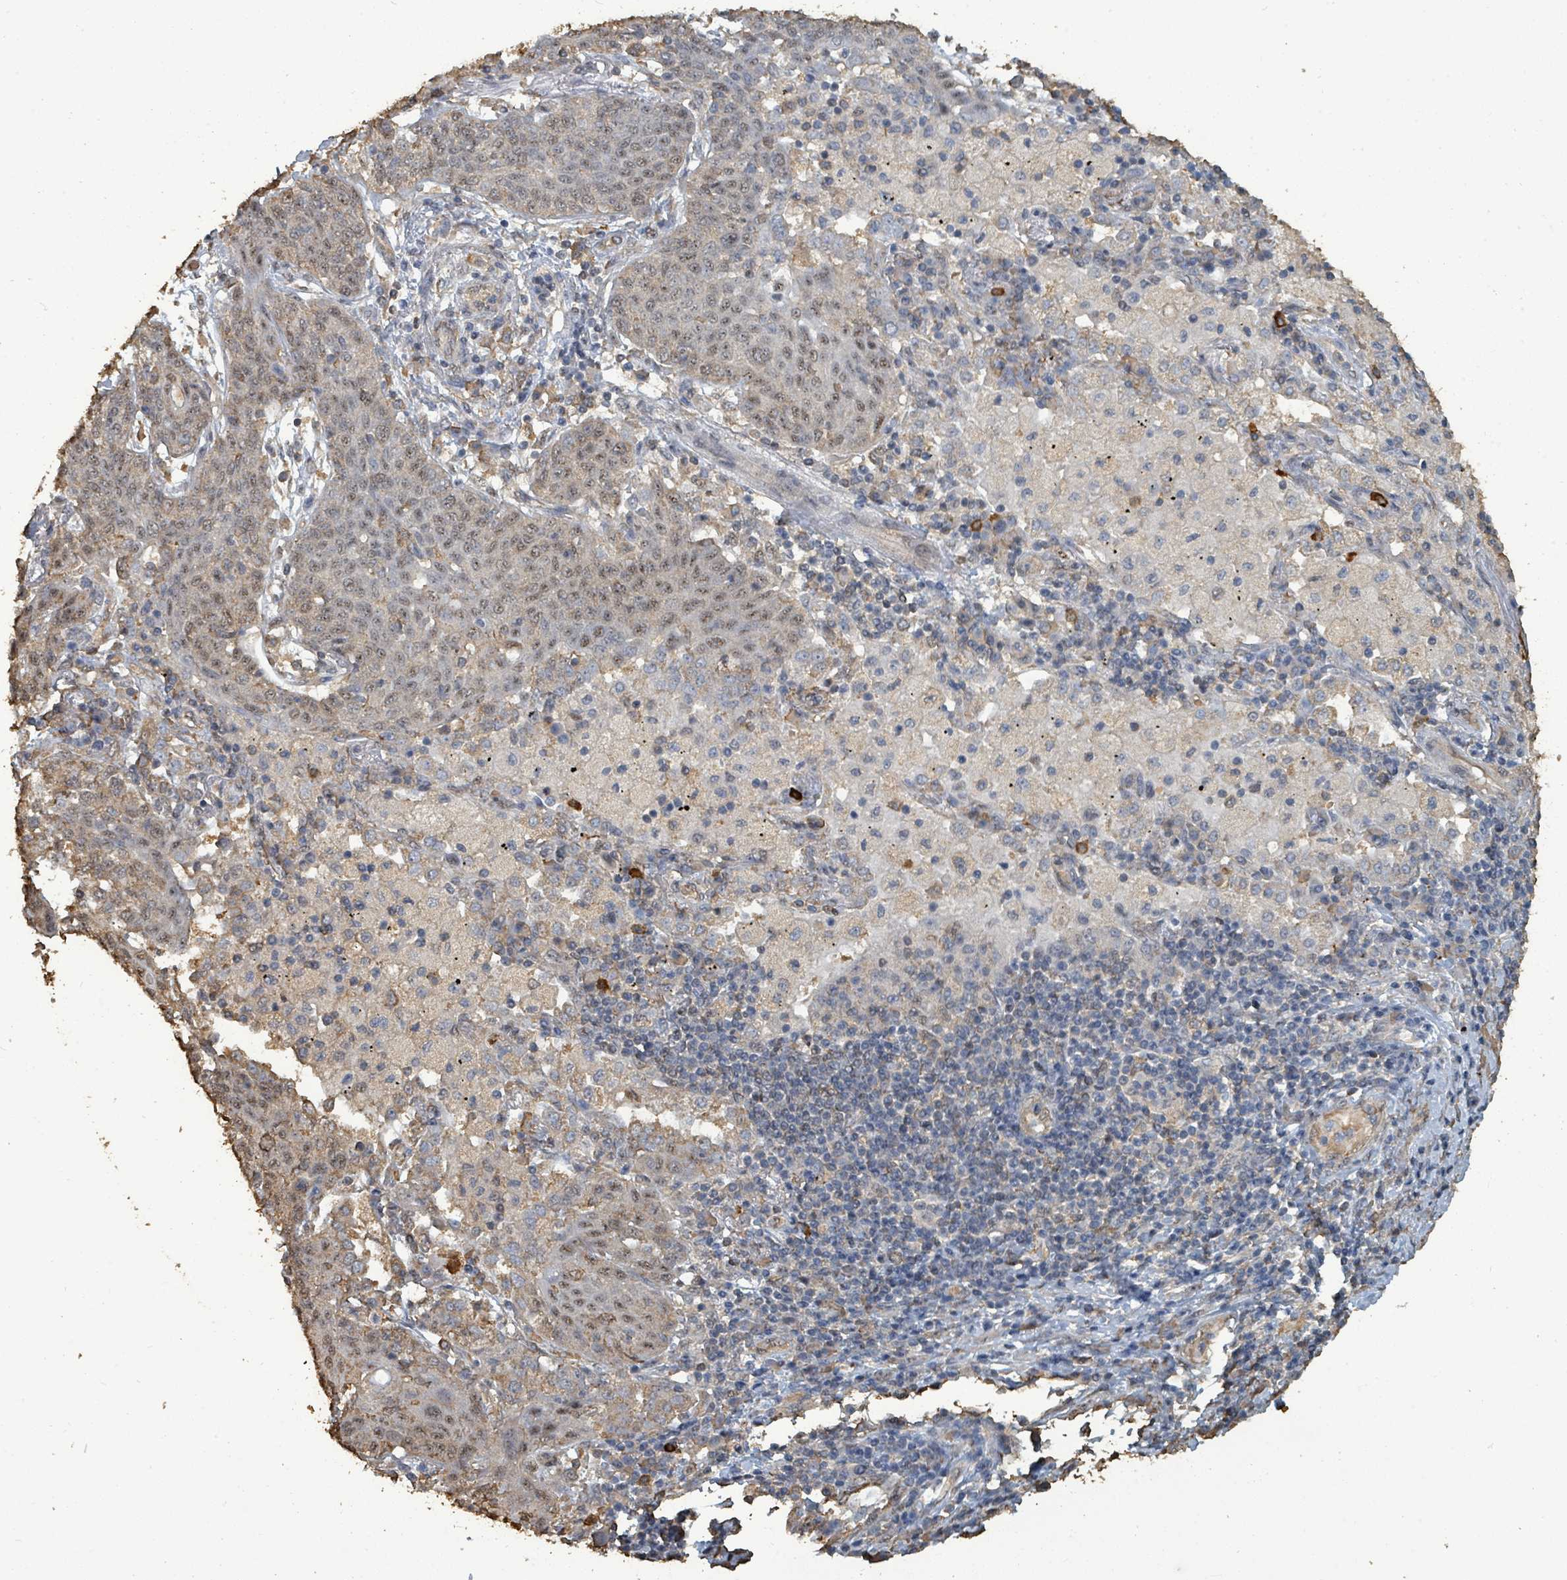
{"staining": {"intensity": "weak", "quantity": "25%-75%", "location": "nuclear"}, "tissue": "lung cancer", "cell_type": "Tumor cells", "image_type": "cancer", "snomed": [{"axis": "morphology", "description": "Squamous cell carcinoma, NOS"}, {"axis": "topography", "description": "Lung"}], "caption": "Weak nuclear positivity for a protein is appreciated in approximately 25%-75% of tumor cells of lung cancer using IHC.", "gene": "C6orf52", "patient": {"sex": "female", "age": 70}}